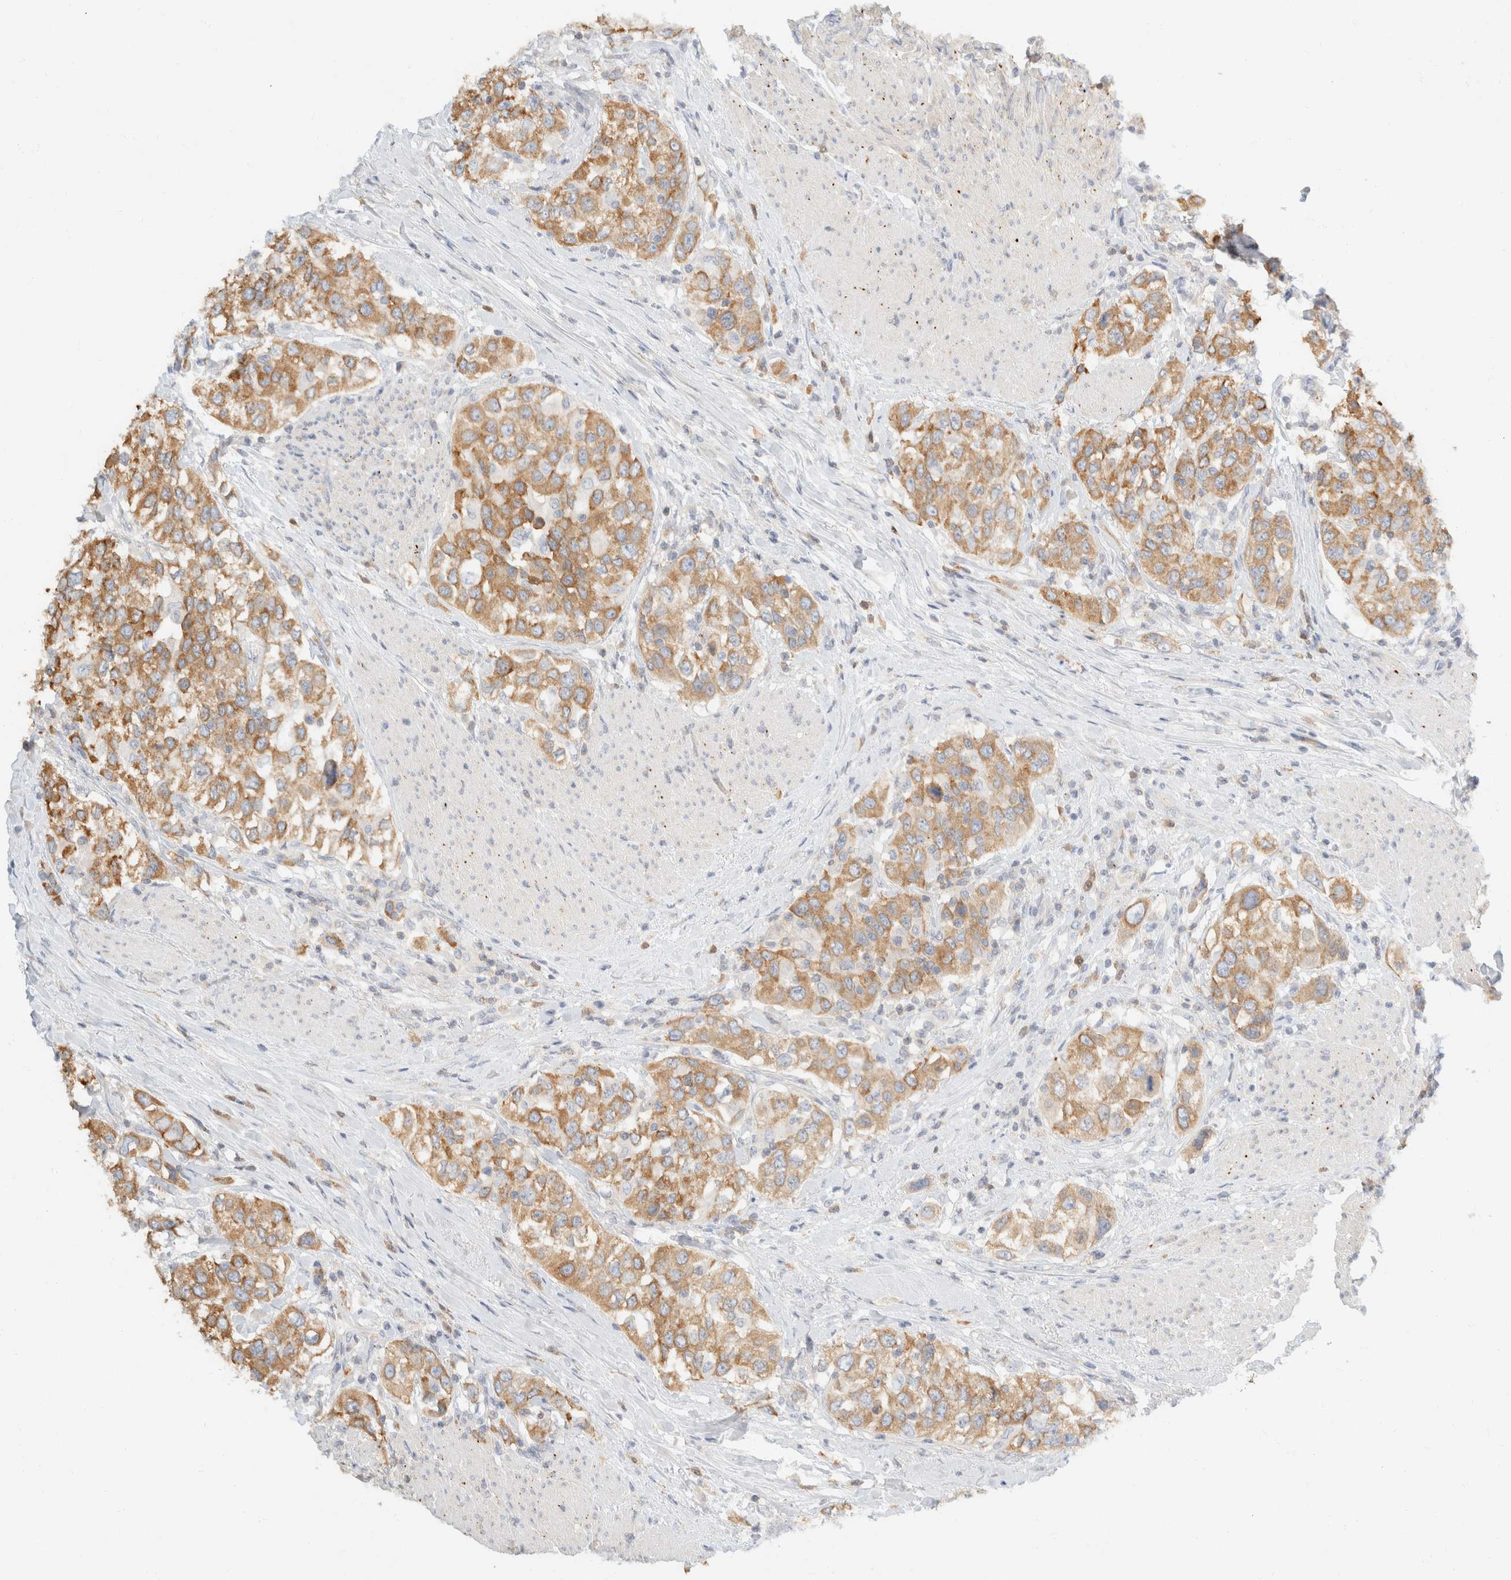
{"staining": {"intensity": "moderate", "quantity": ">75%", "location": "cytoplasmic/membranous"}, "tissue": "urothelial cancer", "cell_type": "Tumor cells", "image_type": "cancer", "snomed": [{"axis": "morphology", "description": "Urothelial carcinoma, High grade"}, {"axis": "topography", "description": "Urinary bladder"}], "caption": "IHC staining of urothelial cancer, which demonstrates medium levels of moderate cytoplasmic/membranous positivity in approximately >75% of tumor cells indicating moderate cytoplasmic/membranous protein positivity. The staining was performed using DAB (brown) for protein detection and nuclei were counterstained in hematoxylin (blue).", "gene": "SH3GLB2", "patient": {"sex": "female", "age": 80}}